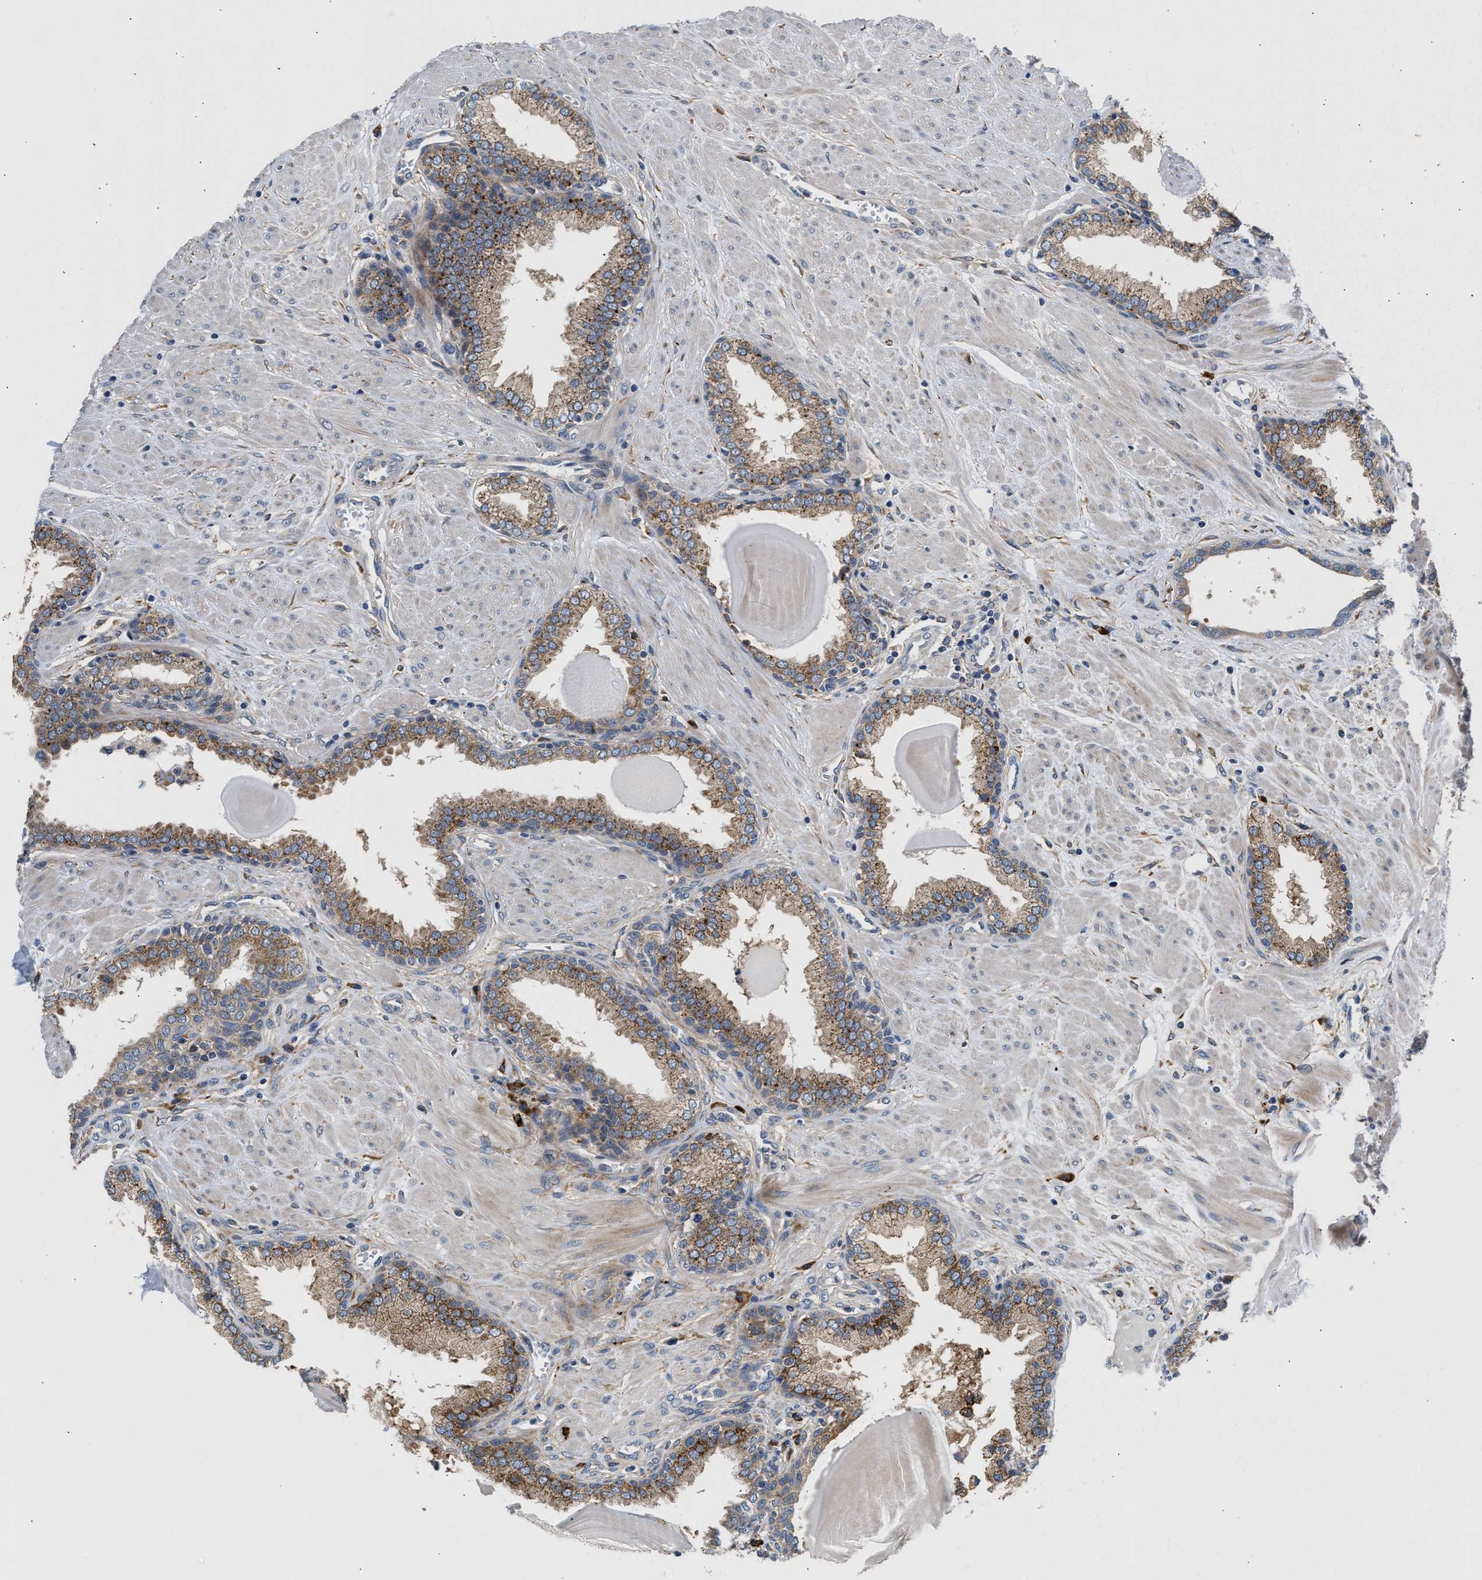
{"staining": {"intensity": "strong", "quantity": "25%-75%", "location": "cytoplasmic/membranous"}, "tissue": "prostate", "cell_type": "Glandular cells", "image_type": "normal", "snomed": [{"axis": "morphology", "description": "Normal tissue, NOS"}, {"axis": "topography", "description": "Prostate"}], "caption": "Glandular cells display high levels of strong cytoplasmic/membranous staining in approximately 25%-75% of cells in benign human prostate. The protein is stained brown, and the nuclei are stained in blue (DAB IHC with brightfield microscopy, high magnification).", "gene": "AMZ1", "patient": {"sex": "male", "age": 51}}